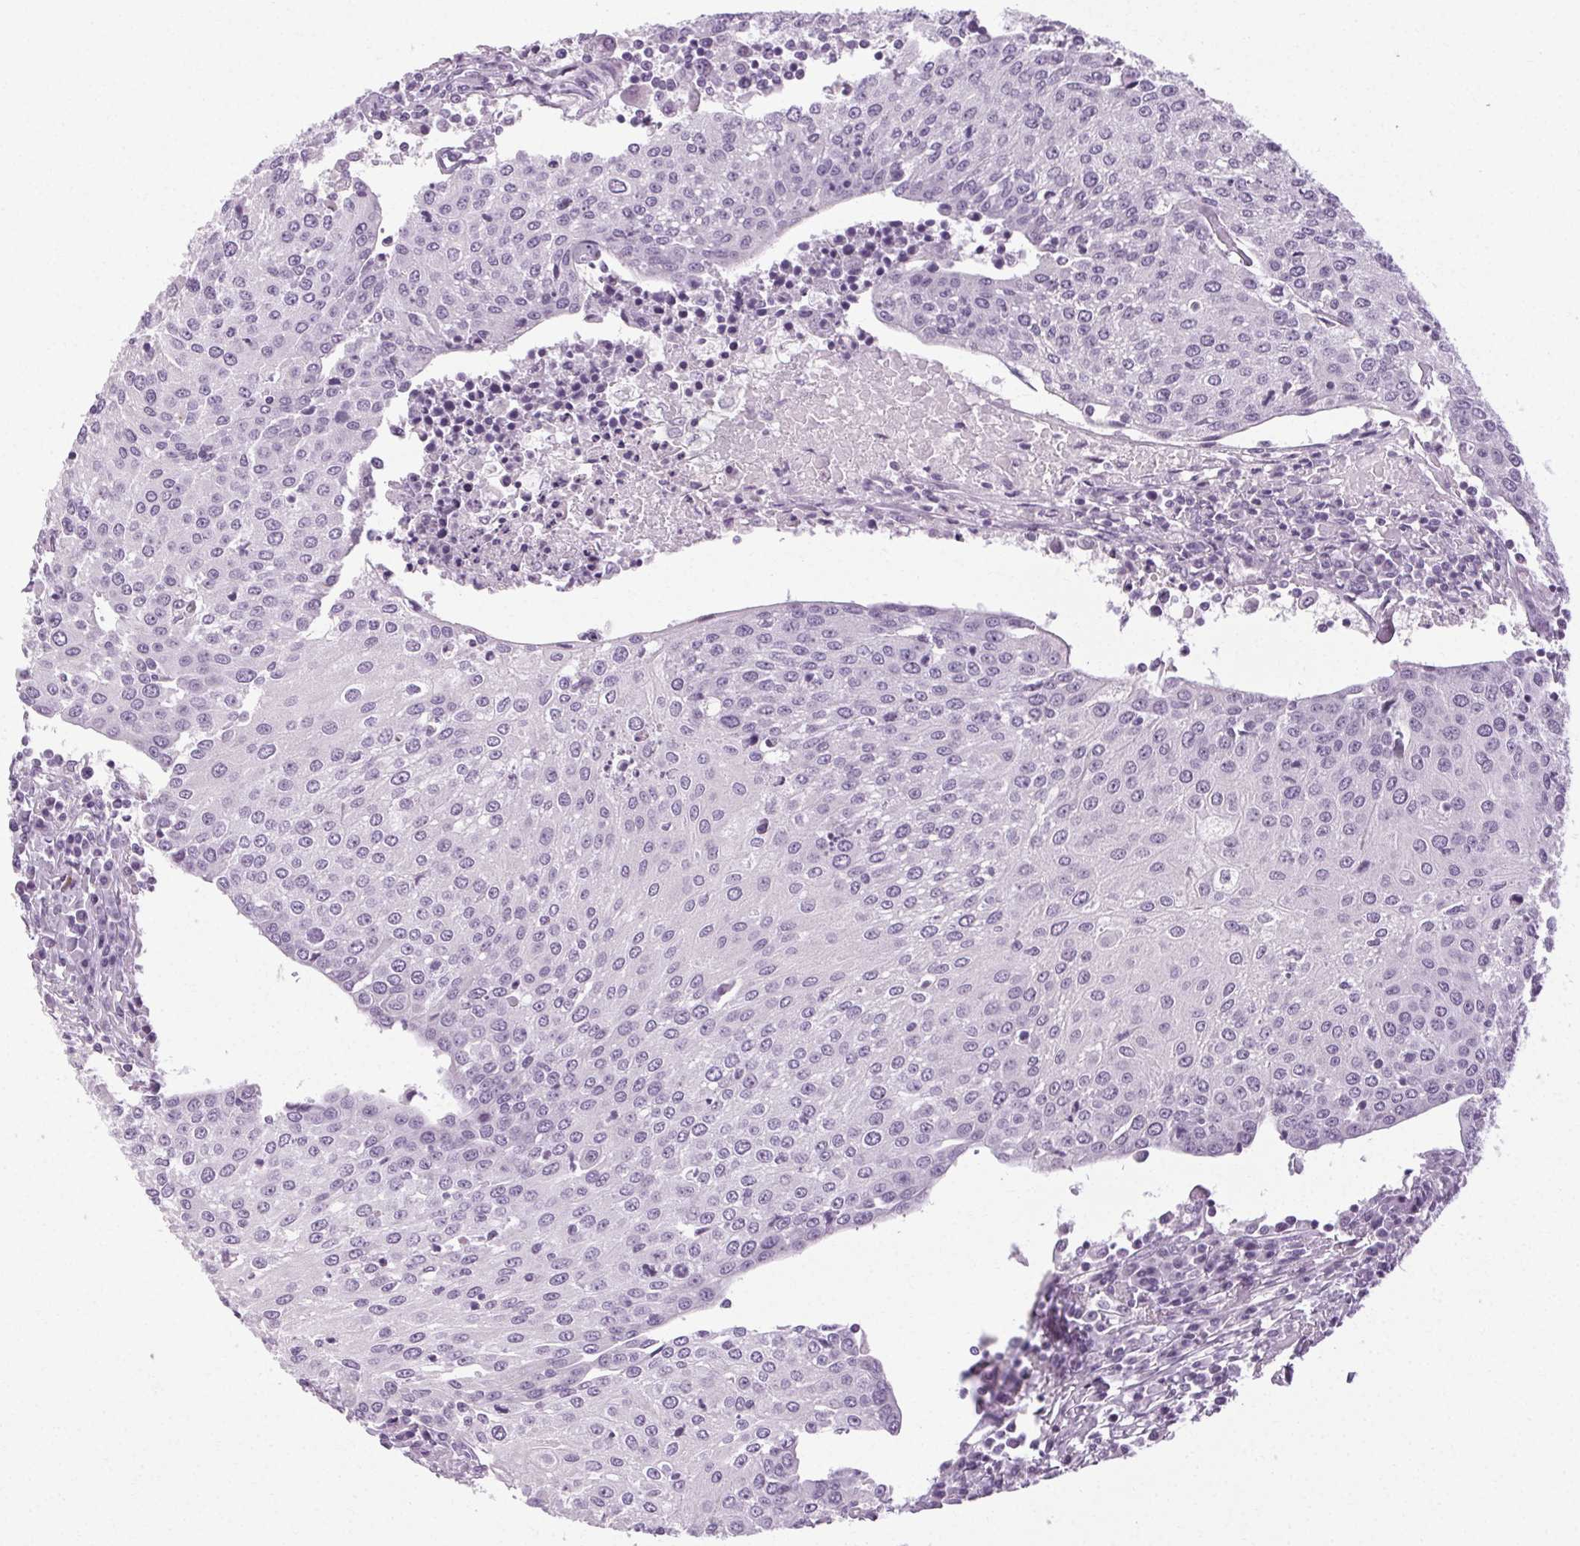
{"staining": {"intensity": "negative", "quantity": "none", "location": "none"}, "tissue": "urothelial cancer", "cell_type": "Tumor cells", "image_type": "cancer", "snomed": [{"axis": "morphology", "description": "Urothelial carcinoma, High grade"}, {"axis": "topography", "description": "Urinary bladder"}], "caption": "The histopathology image demonstrates no staining of tumor cells in urothelial cancer.", "gene": "POMC", "patient": {"sex": "female", "age": 85}}